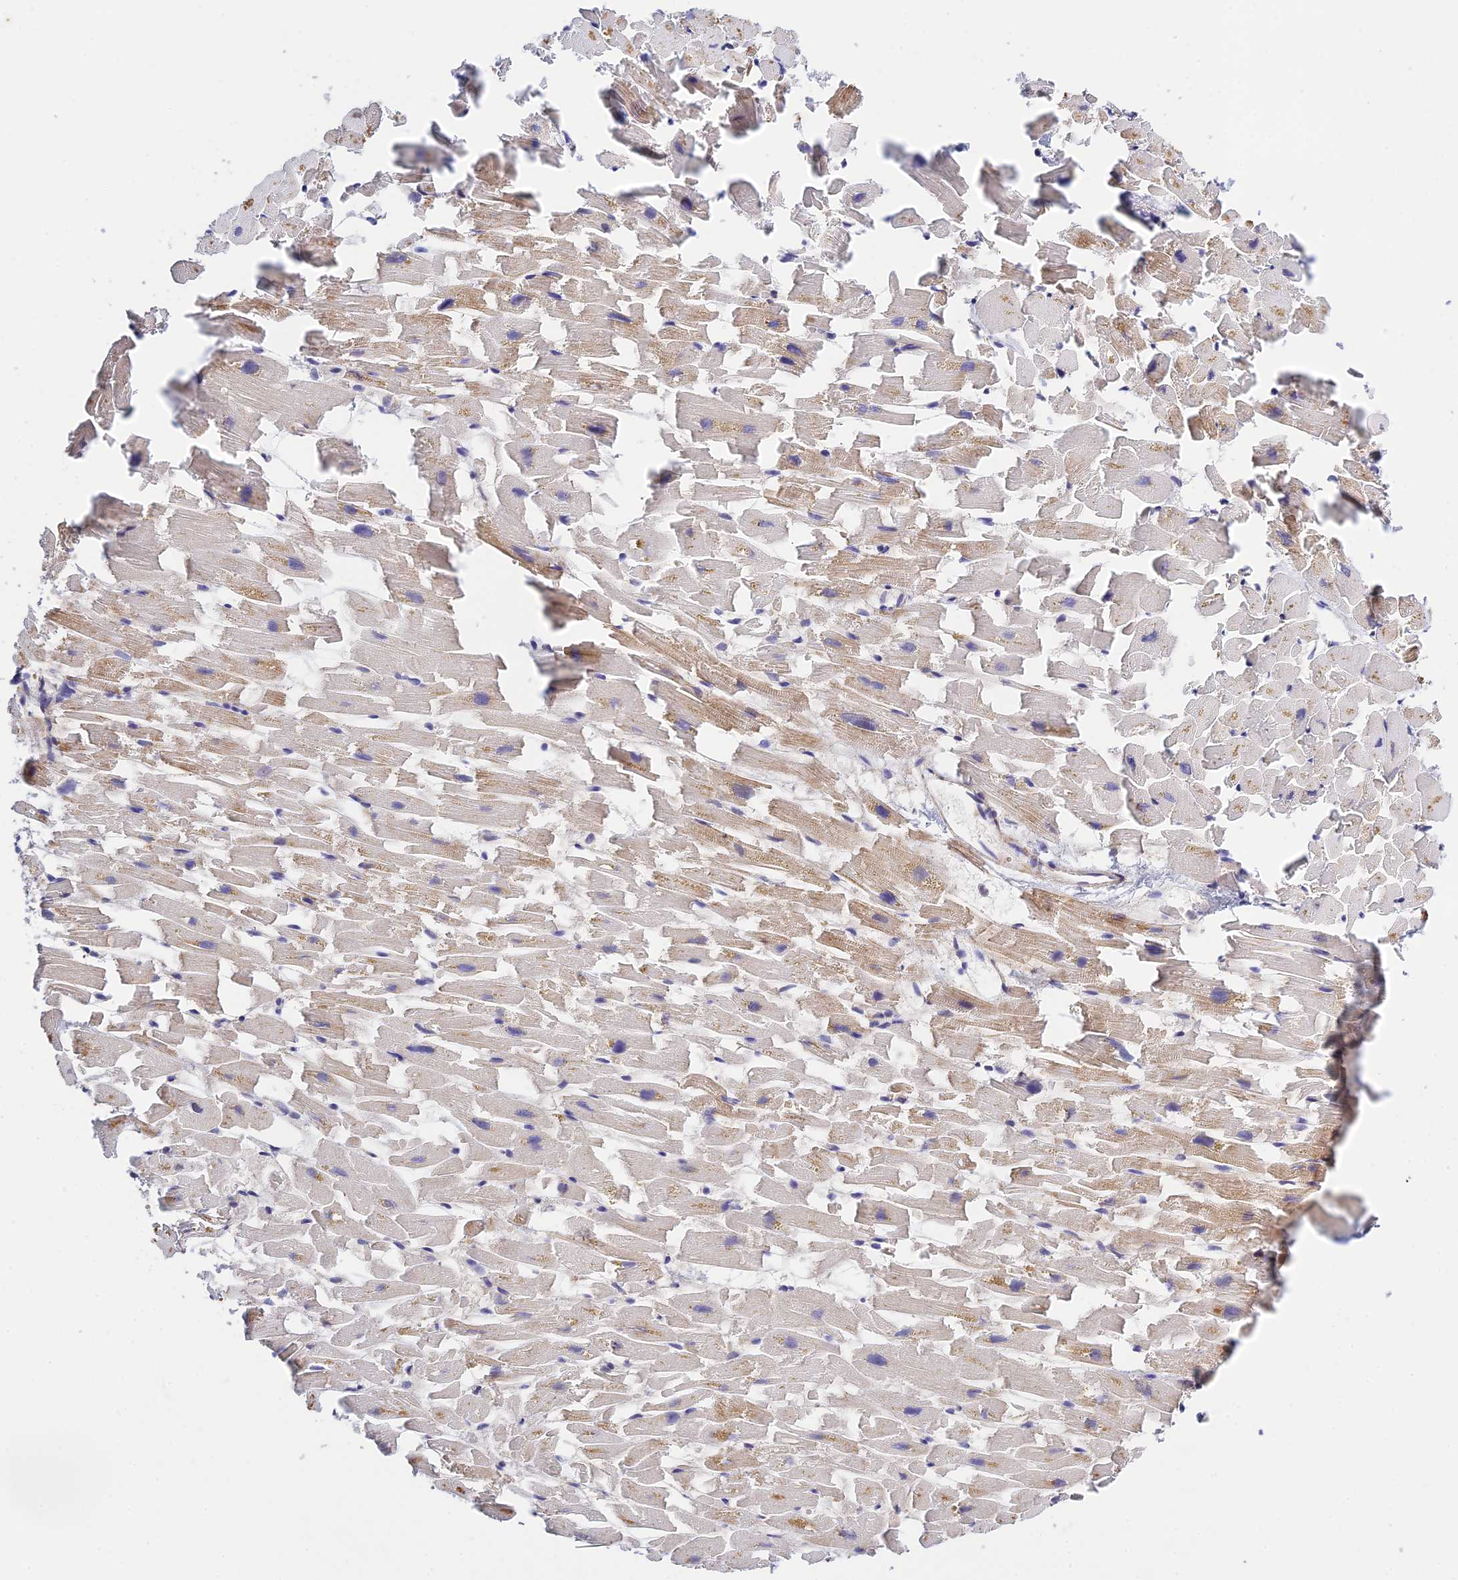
{"staining": {"intensity": "moderate", "quantity": "25%-75%", "location": "cytoplasmic/membranous"}, "tissue": "heart muscle", "cell_type": "Cardiomyocytes", "image_type": "normal", "snomed": [{"axis": "morphology", "description": "Normal tissue, NOS"}, {"axis": "topography", "description": "Heart"}], "caption": "Brown immunohistochemical staining in normal human heart muscle reveals moderate cytoplasmic/membranous expression in approximately 25%-75% of cardiomyocytes.", "gene": "CWH43", "patient": {"sex": "female", "age": 64}}